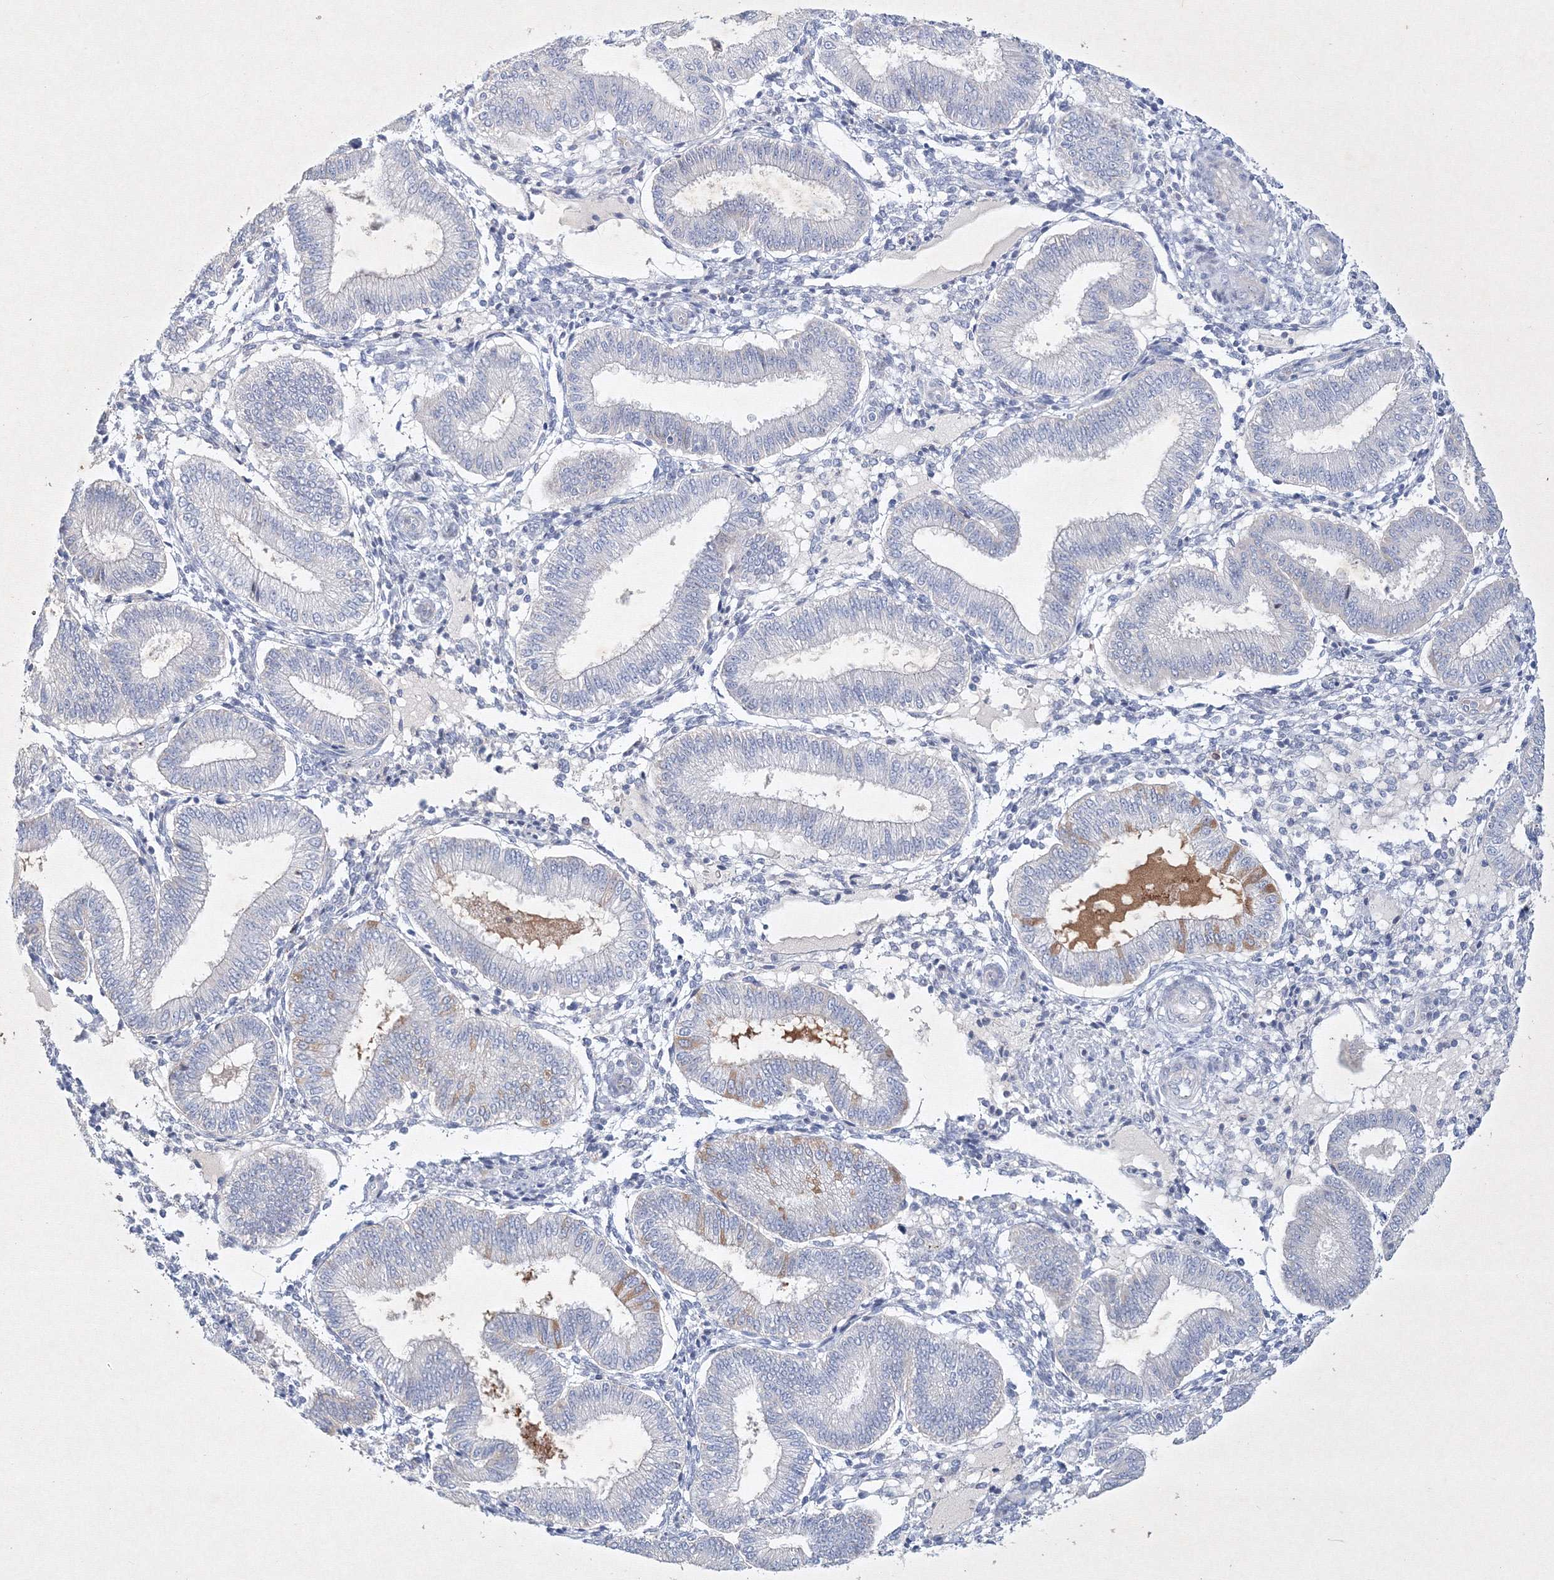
{"staining": {"intensity": "negative", "quantity": "none", "location": "none"}, "tissue": "endometrium", "cell_type": "Cells in endometrial stroma", "image_type": "normal", "snomed": [{"axis": "morphology", "description": "Normal tissue, NOS"}, {"axis": "topography", "description": "Endometrium"}], "caption": "Normal endometrium was stained to show a protein in brown. There is no significant positivity in cells in endometrial stroma. (DAB IHC visualized using brightfield microscopy, high magnification).", "gene": "CXXC4", "patient": {"sex": "female", "age": 39}}